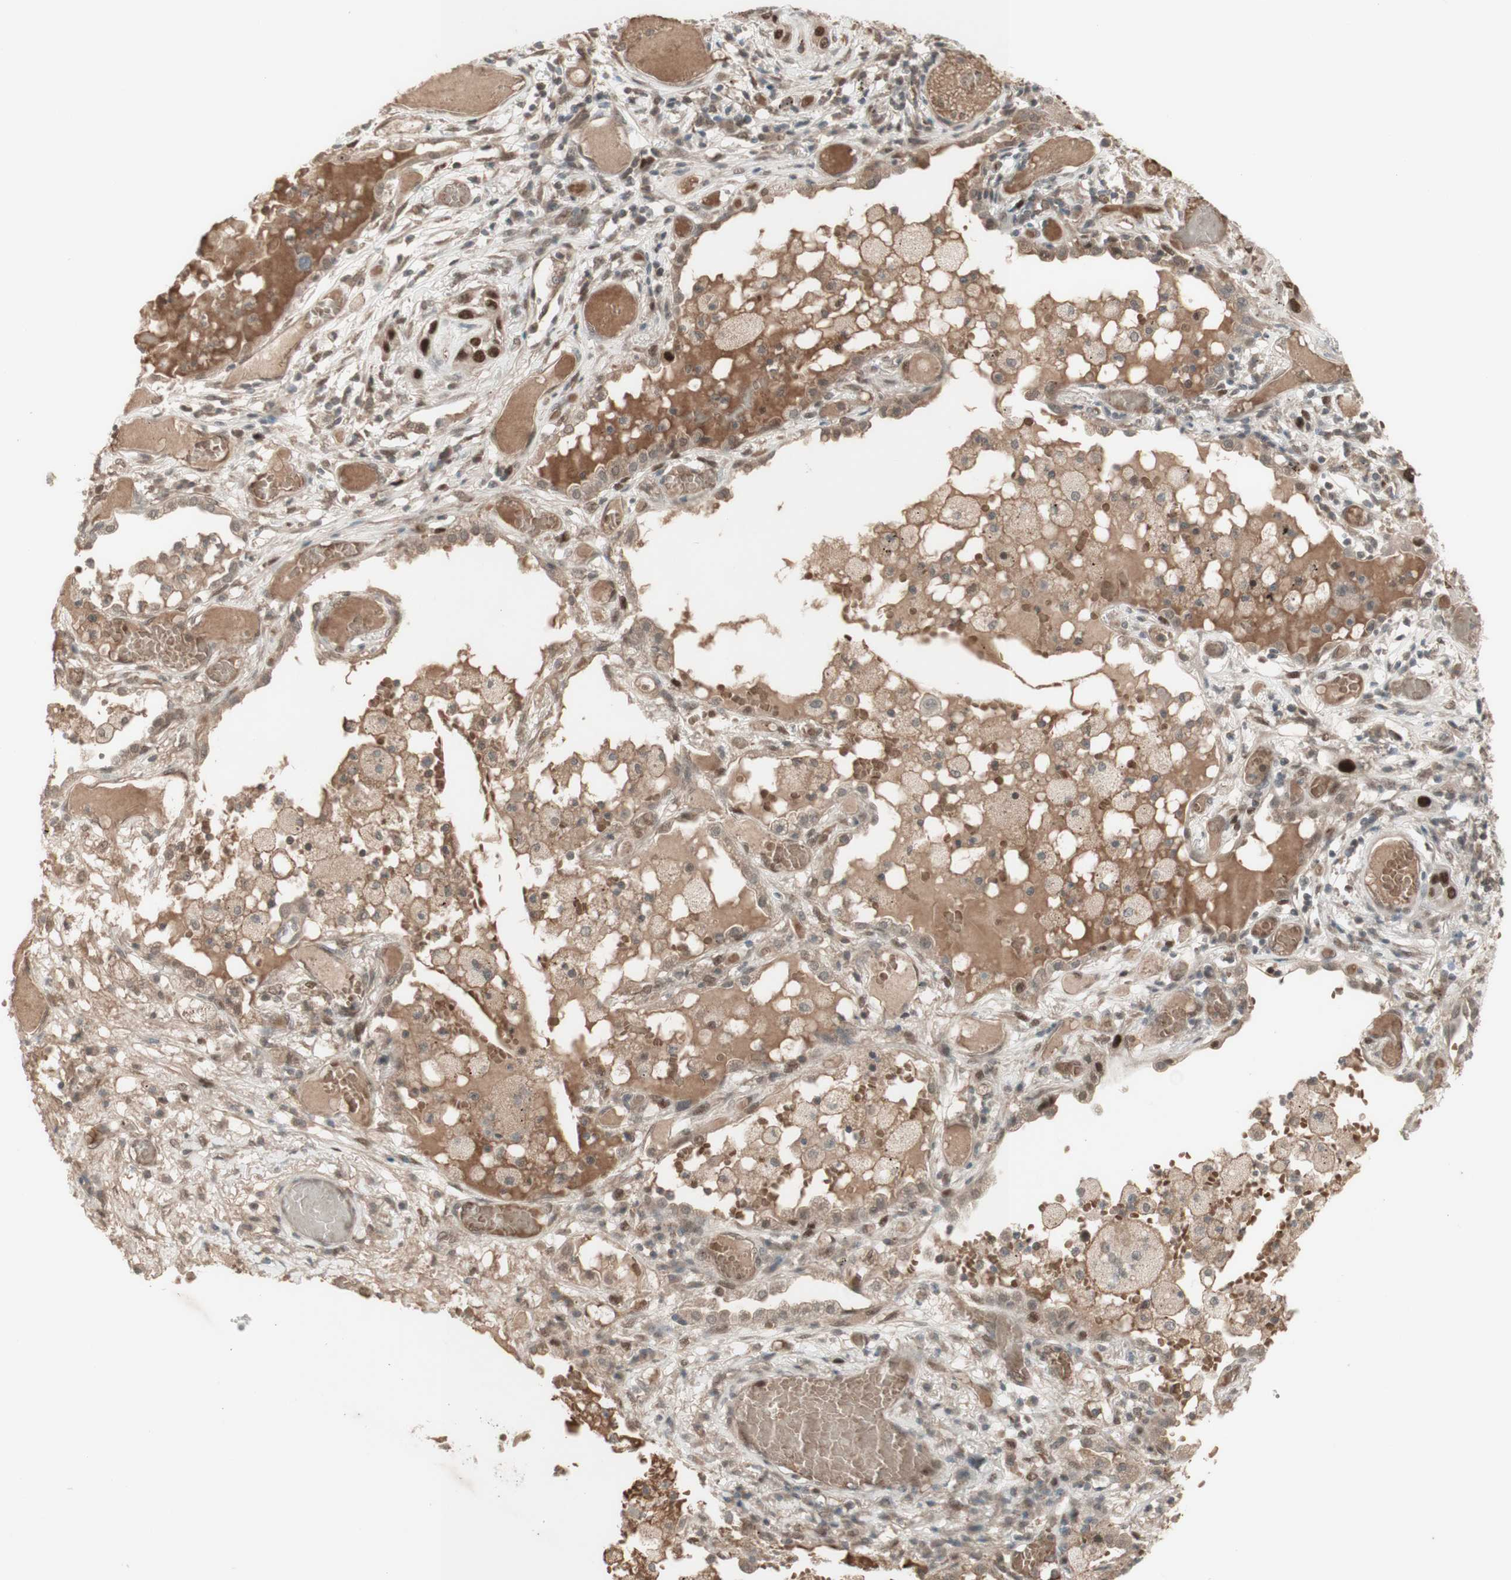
{"staining": {"intensity": "strong", "quantity": ">75%", "location": "nuclear"}, "tissue": "lung cancer", "cell_type": "Tumor cells", "image_type": "cancer", "snomed": [{"axis": "morphology", "description": "Squamous cell carcinoma, NOS"}, {"axis": "topography", "description": "Lung"}], "caption": "DAB immunohistochemical staining of lung cancer demonstrates strong nuclear protein positivity in approximately >75% of tumor cells.", "gene": "MSH6", "patient": {"sex": "male", "age": 71}}